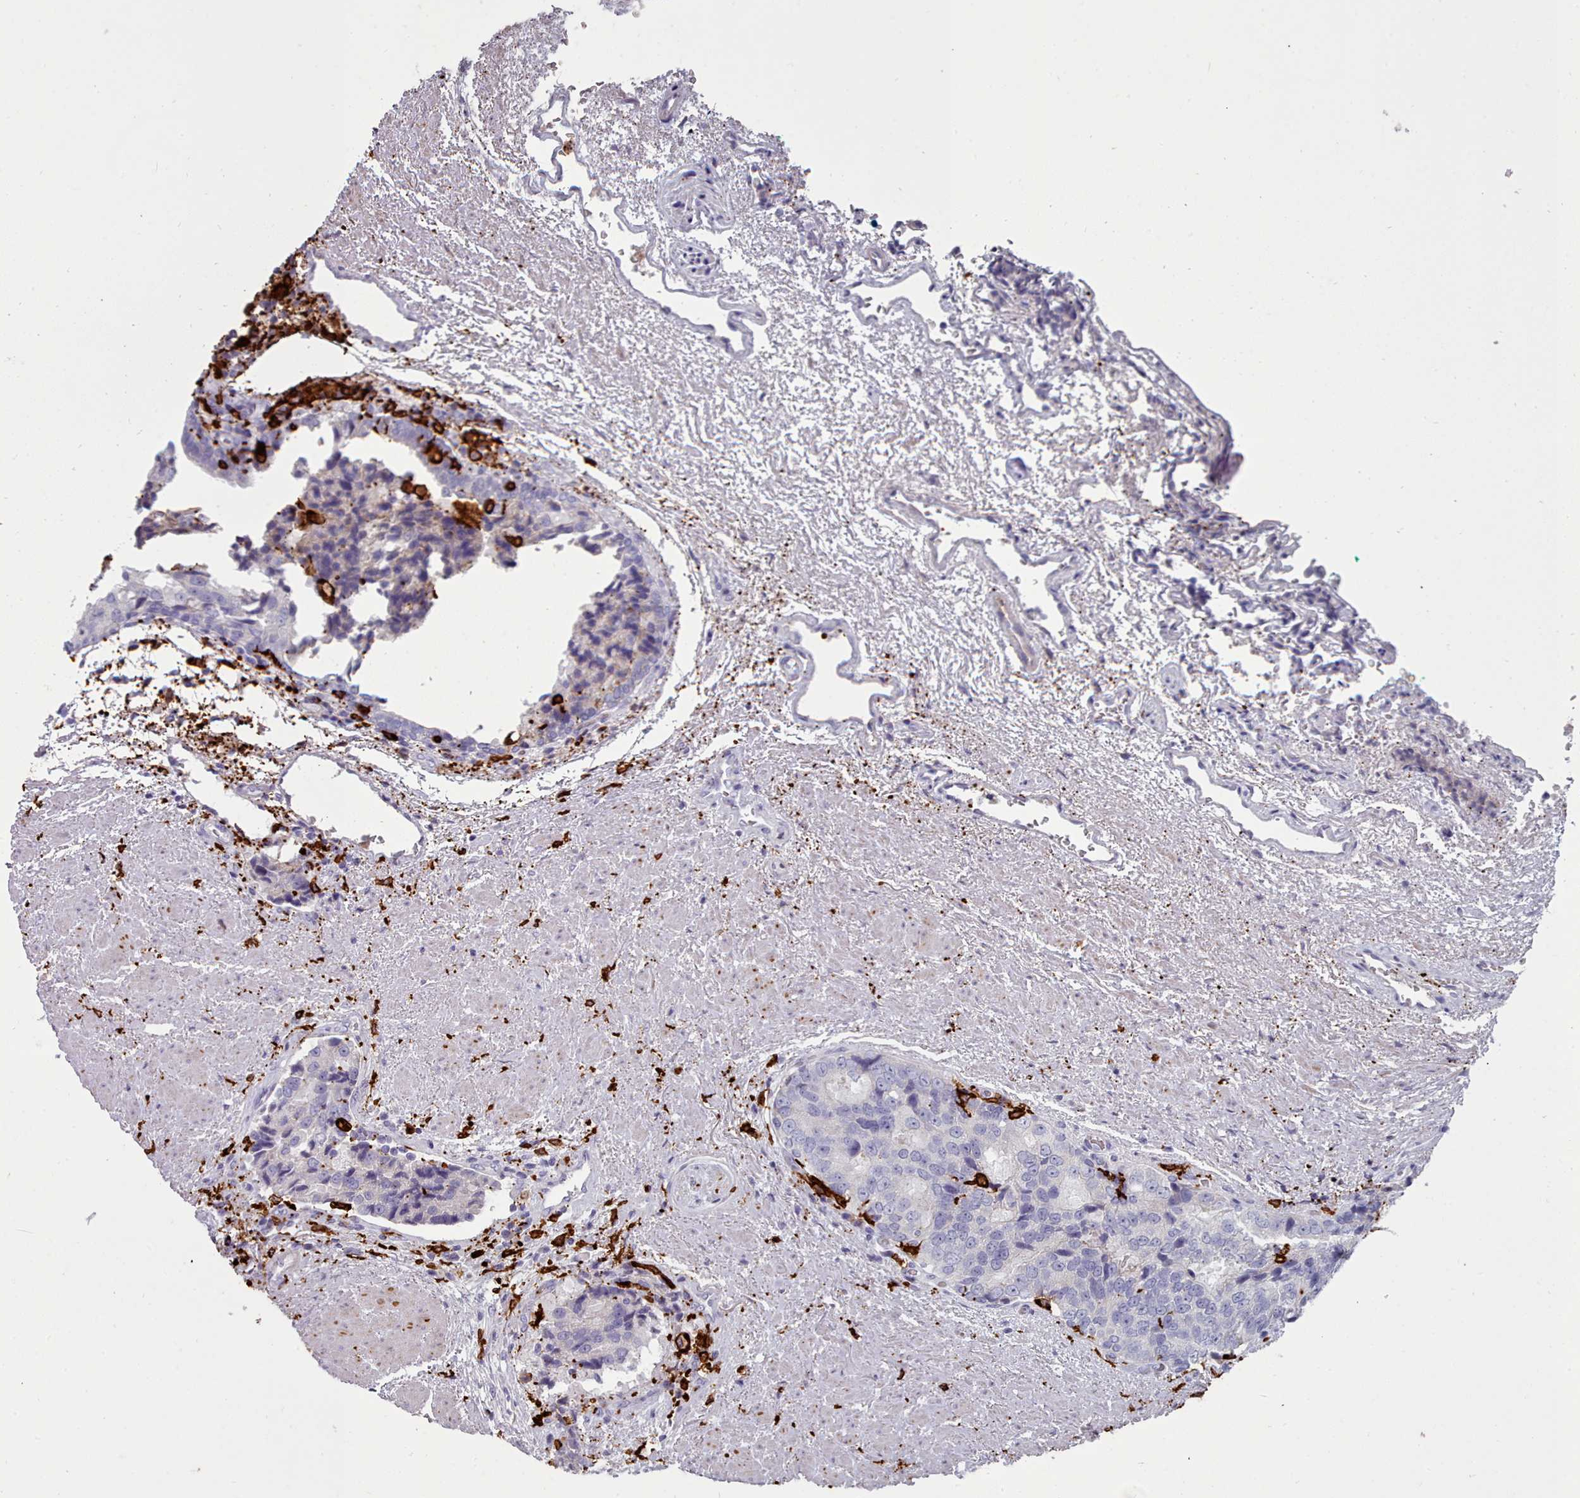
{"staining": {"intensity": "negative", "quantity": "none", "location": "none"}, "tissue": "prostate cancer", "cell_type": "Tumor cells", "image_type": "cancer", "snomed": [{"axis": "morphology", "description": "Adenocarcinoma, High grade"}, {"axis": "topography", "description": "Prostate"}], "caption": "The image shows no significant staining in tumor cells of prostate adenocarcinoma (high-grade).", "gene": "AIF1", "patient": {"sex": "male", "age": 70}}